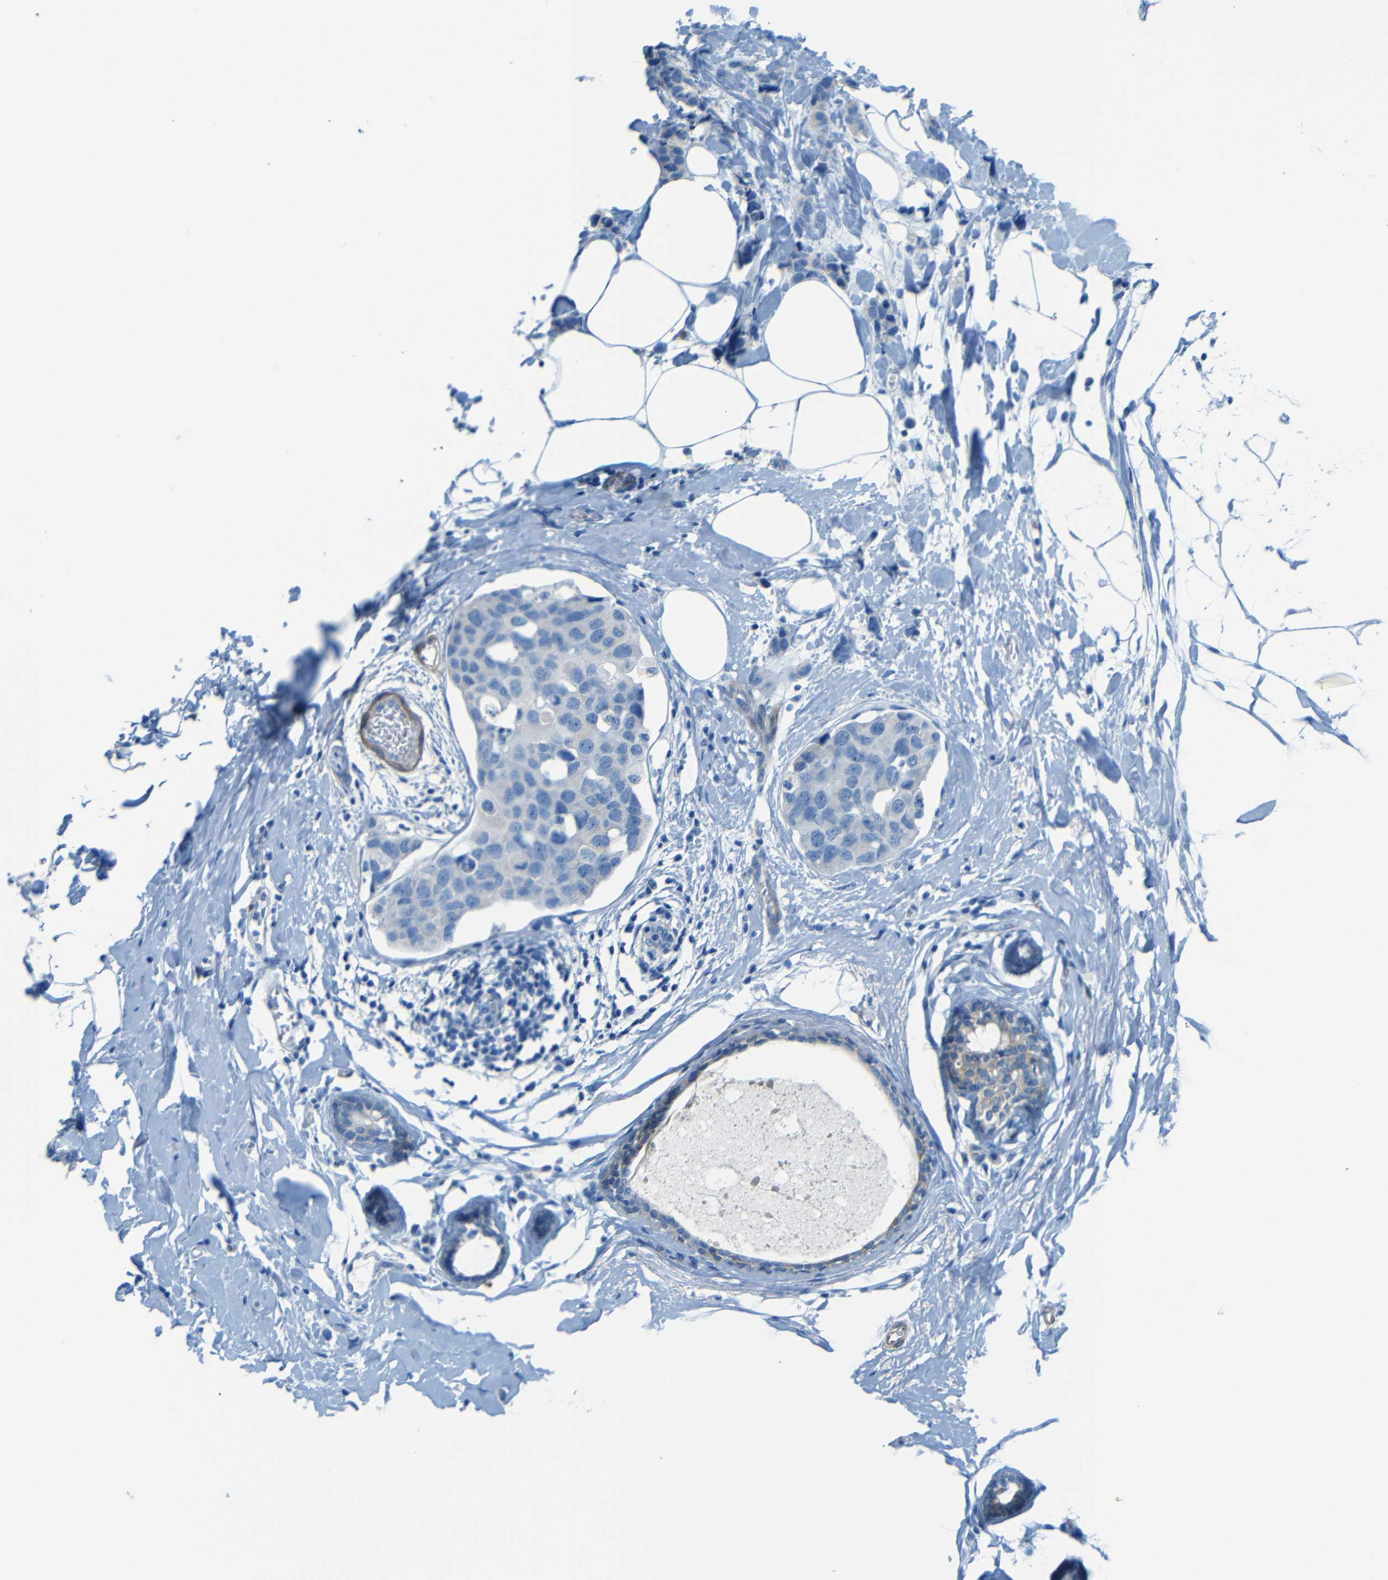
{"staining": {"intensity": "negative", "quantity": "none", "location": "none"}, "tissue": "breast cancer", "cell_type": "Tumor cells", "image_type": "cancer", "snomed": [{"axis": "morphology", "description": "Normal tissue, NOS"}, {"axis": "morphology", "description": "Duct carcinoma"}, {"axis": "topography", "description": "Breast"}], "caption": "High power microscopy image of an immunohistochemistry photomicrograph of breast invasive ductal carcinoma, revealing no significant positivity in tumor cells.", "gene": "MAP2", "patient": {"sex": "female", "age": 50}}